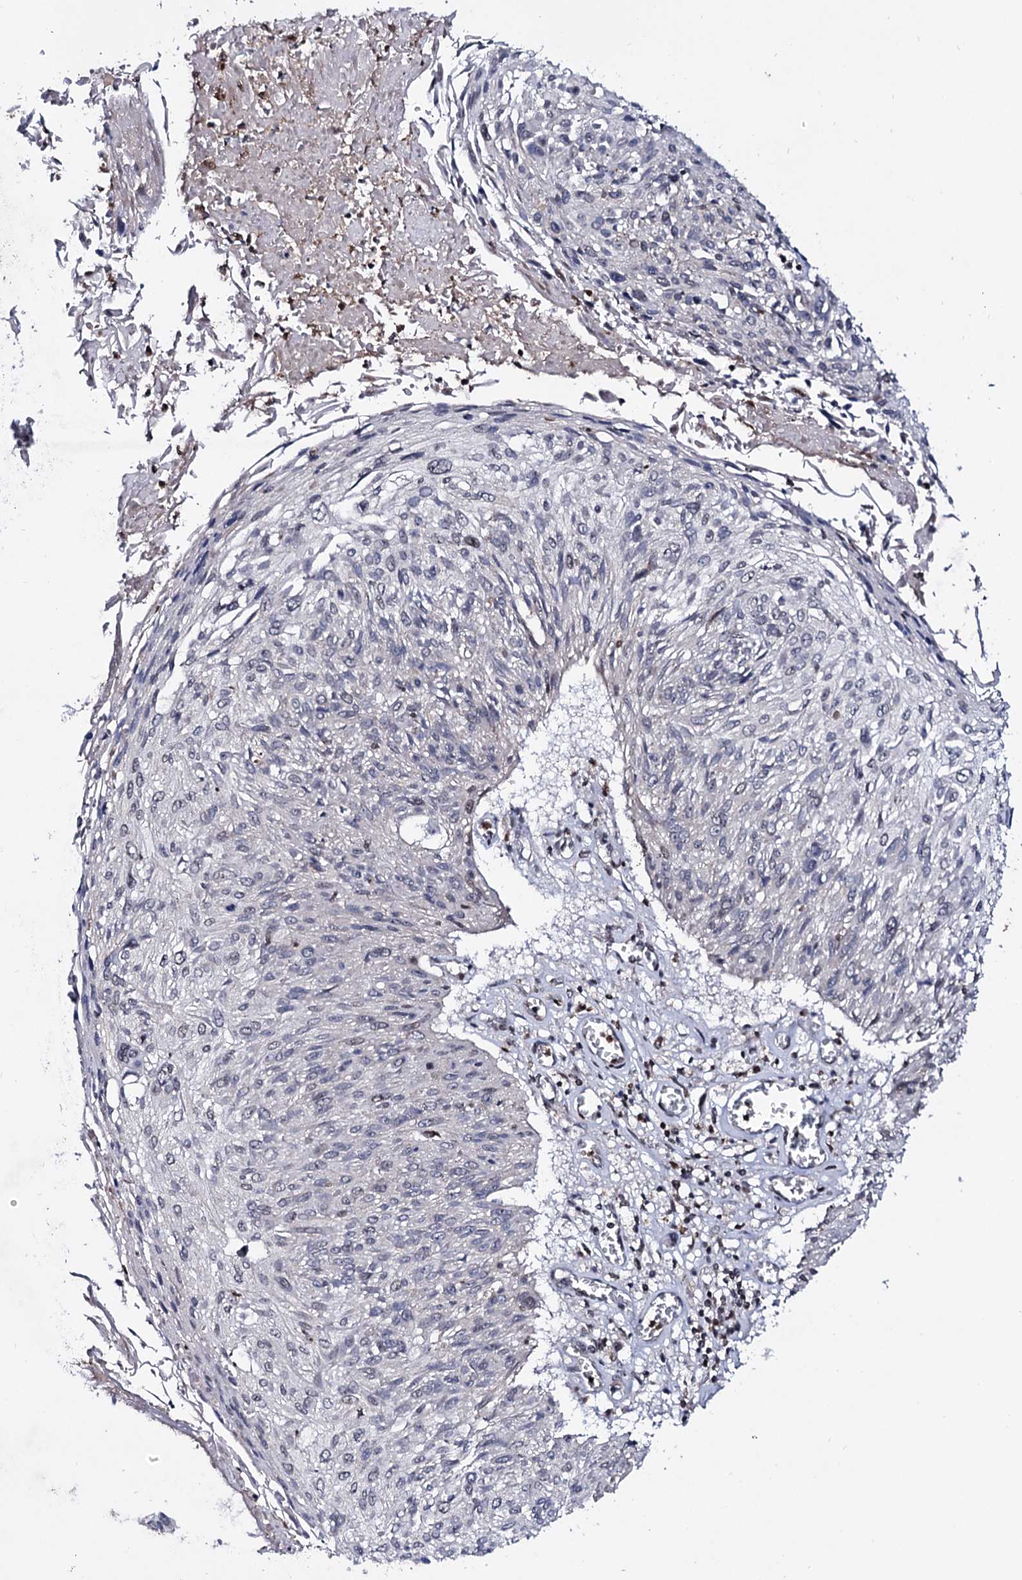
{"staining": {"intensity": "negative", "quantity": "none", "location": "none"}, "tissue": "cervical cancer", "cell_type": "Tumor cells", "image_type": "cancer", "snomed": [{"axis": "morphology", "description": "Squamous cell carcinoma, NOS"}, {"axis": "topography", "description": "Cervix"}], "caption": "Cervical squamous cell carcinoma stained for a protein using immunohistochemistry reveals no staining tumor cells.", "gene": "SMCHD1", "patient": {"sex": "female", "age": 51}}